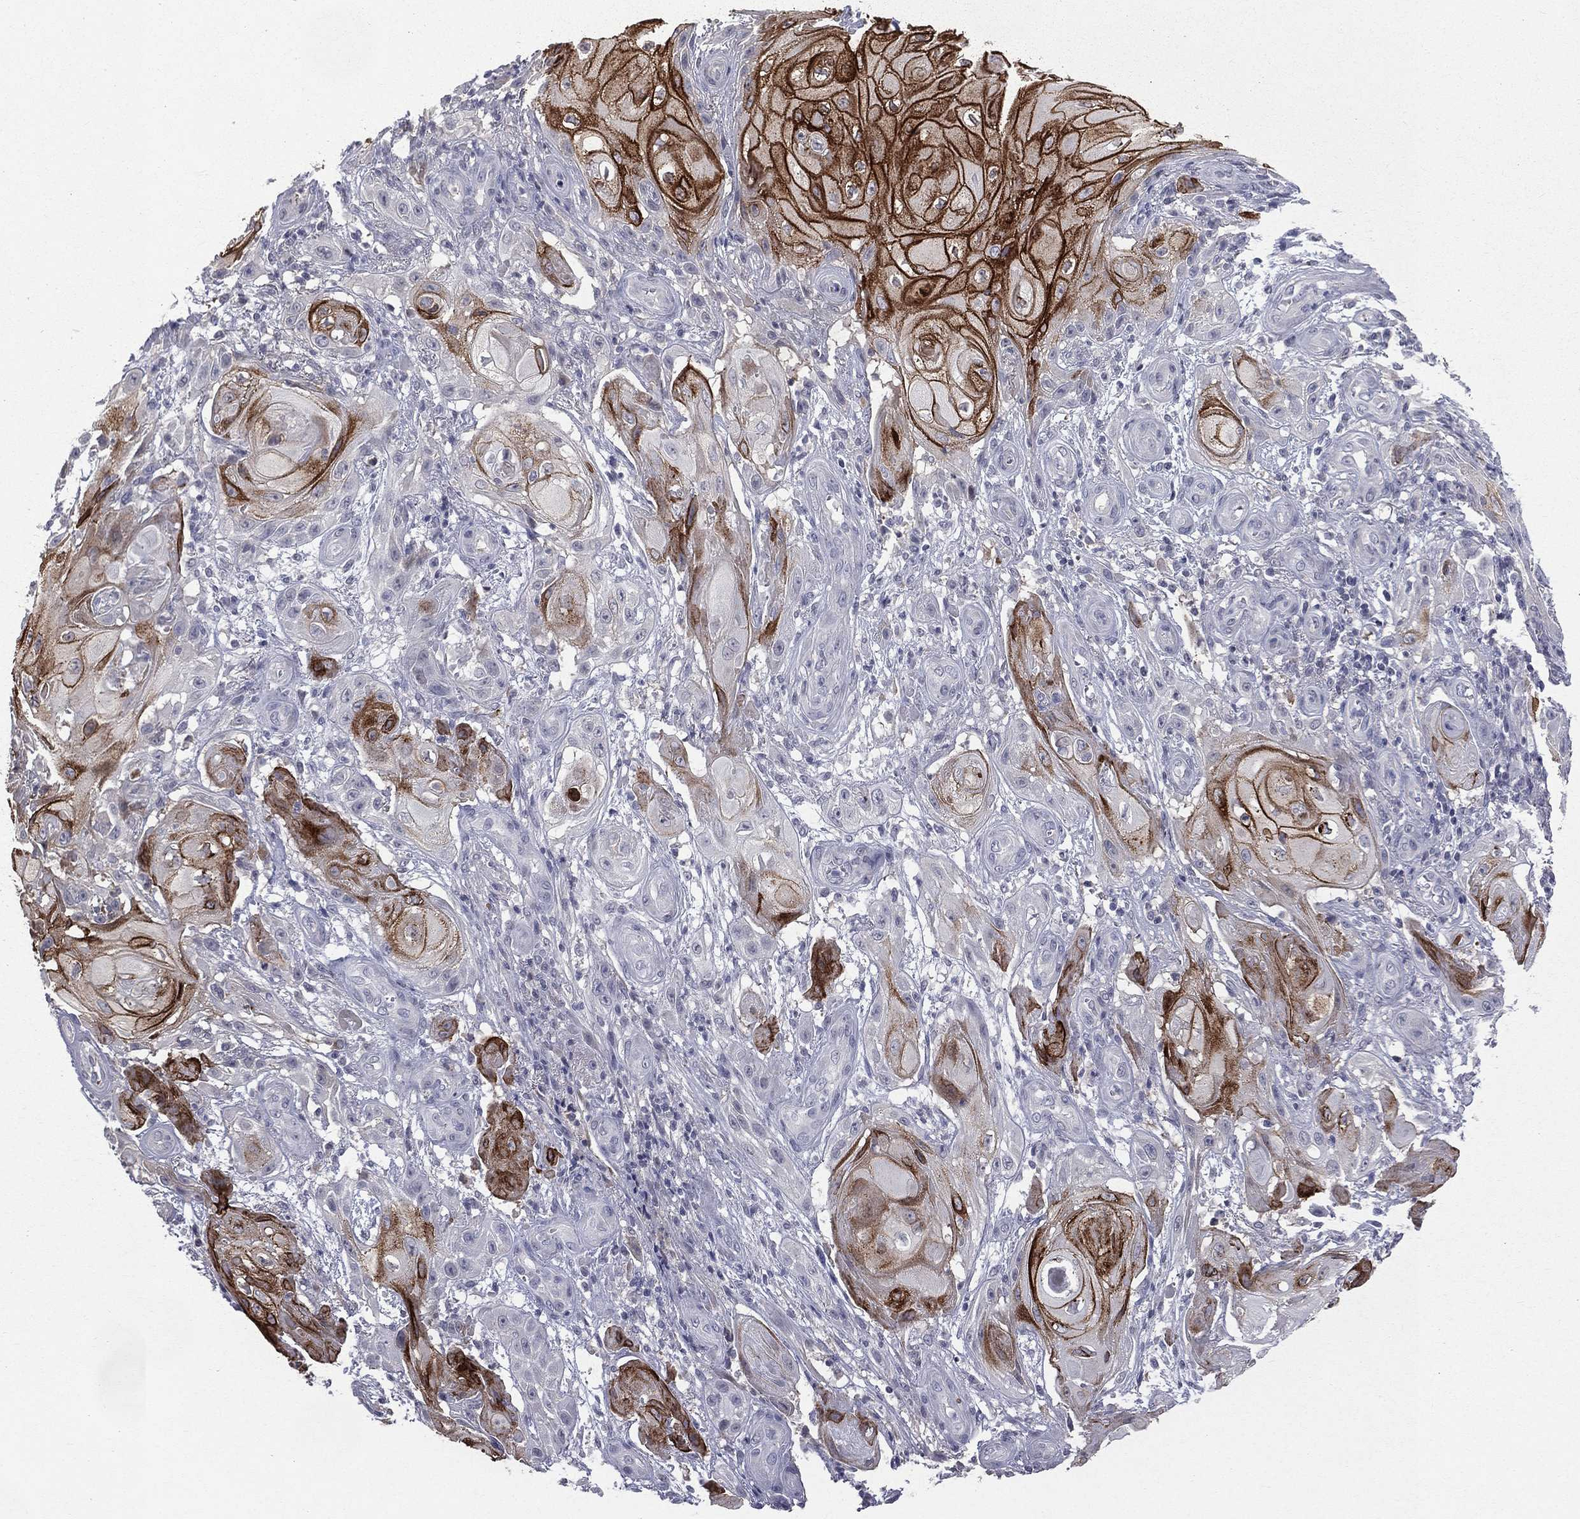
{"staining": {"intensity": "strong", "quantity": "25%-75%", "location": "cytoplasmic/membranous"}, "tissue": "skin cancer", "cell_type": "Tumor cells", "image_type": "cancer", "snomed": [{"axis": "morphology", "description": "Squamous cell carcinoma, NOS"}, {"axis": "topography", "description": "Skin"}], "caption": "Squamous cell carcinoma (skin) stained with a brown dye exhibits strong cytoplasmic/membranous positive positivity in approximately 25%-75% of tumor cells.", "gene": "DMKN", "patient": {"sex": "male", "age": 62}}